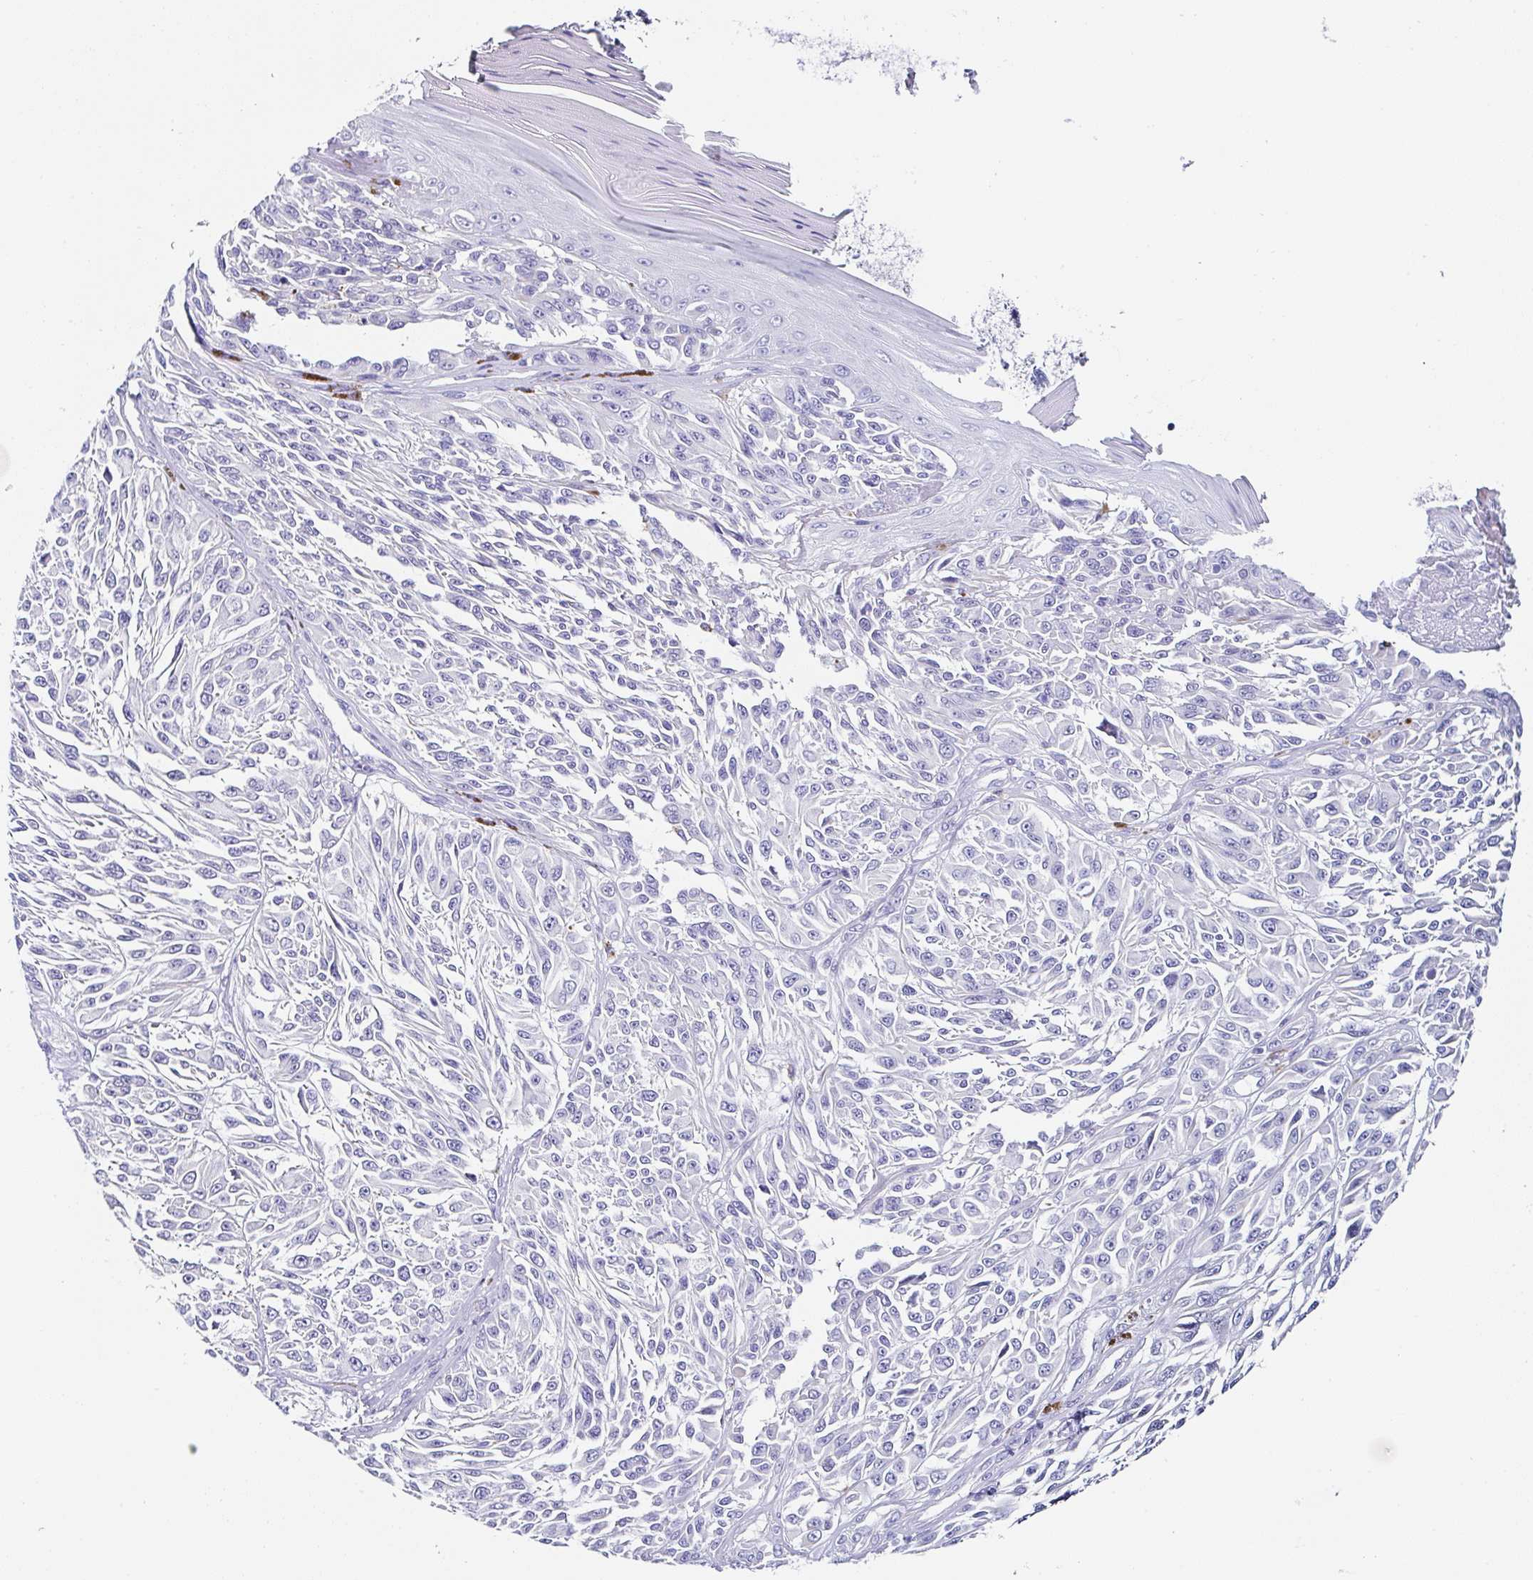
{"staining": {"intensity": "negative", "quantity": "none", "location": "none"}, "tissue": "melanoma", "cell_type": "Tumor cells", "image_type": "cancer", "snomed": [{"axis": "morphology", "description": "Malignant melanoma, NOS"}, {"axis": "topography", "description": "Skin"}], "caption": "A high-resolution micrograph shows IHC staining of malignant melanoma, which demonstrates no significant staining in tumor cells.", "gene": "TMPRSS11E", "patient": {"sex": "male", "age": 94}}